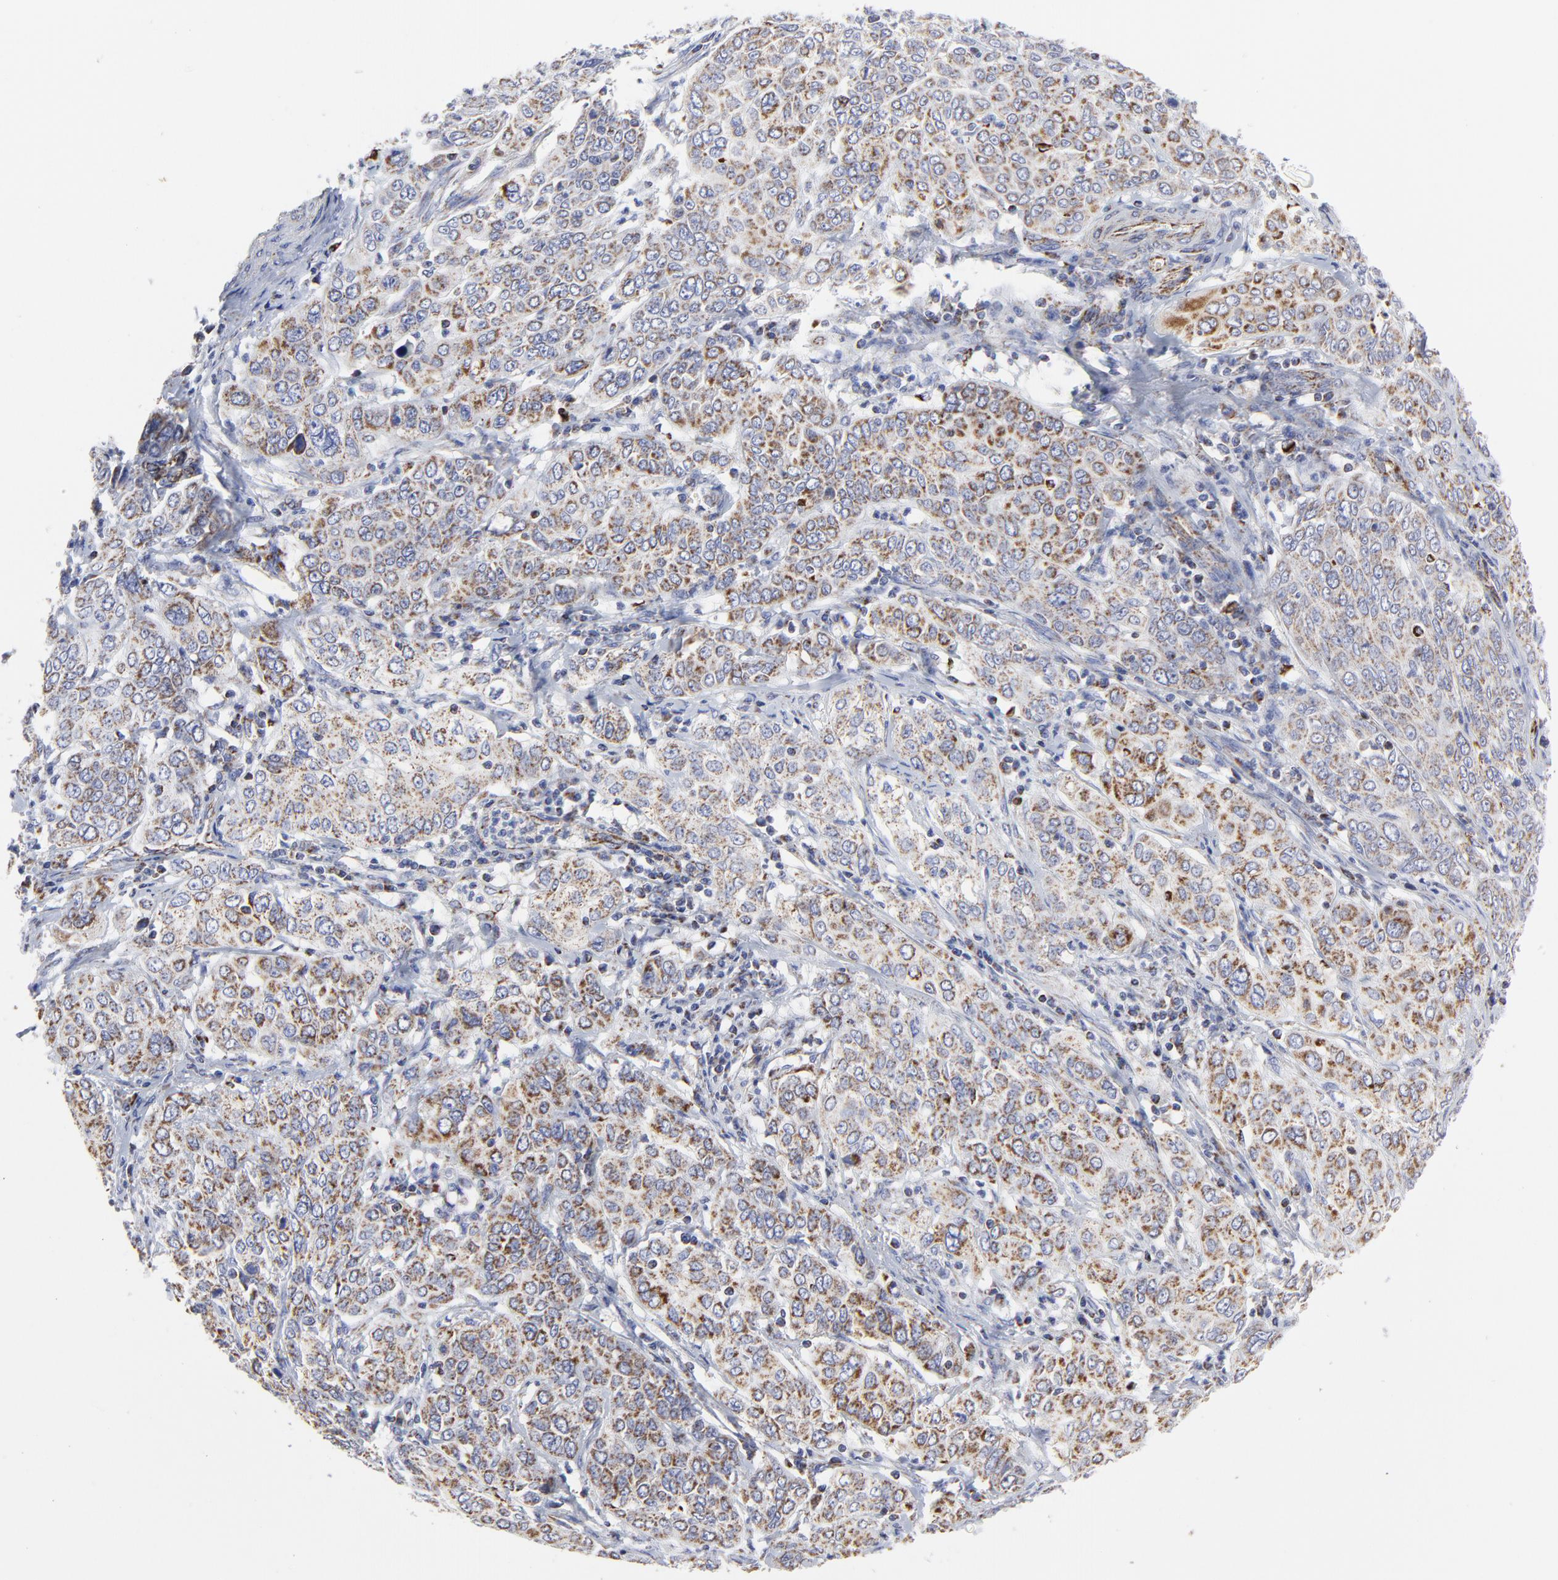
{"staining": {"intensity": "moderate", "quantity": ">75%", "location": "cytoplasmic/membranous"}, "tissue": "cervical cancer", "cell_type": "Tumor cells", "image_type": "cancer", "snomed": [{"axis": "morphology", "description": "Squamous cell carcinoma, NOS"}, {"axis": "topography", "description": "Cervix"}], "caption": "Immunohistochemistry (IHC) (DAB (3,3'-diaminobenzidine)) staining of cervical cancer shows moderate cytoplasmic/membranous protein expression in about >75% of tumor cells.", "gene": "PINK1", "patient": {"sex": "female", "age": 38}}